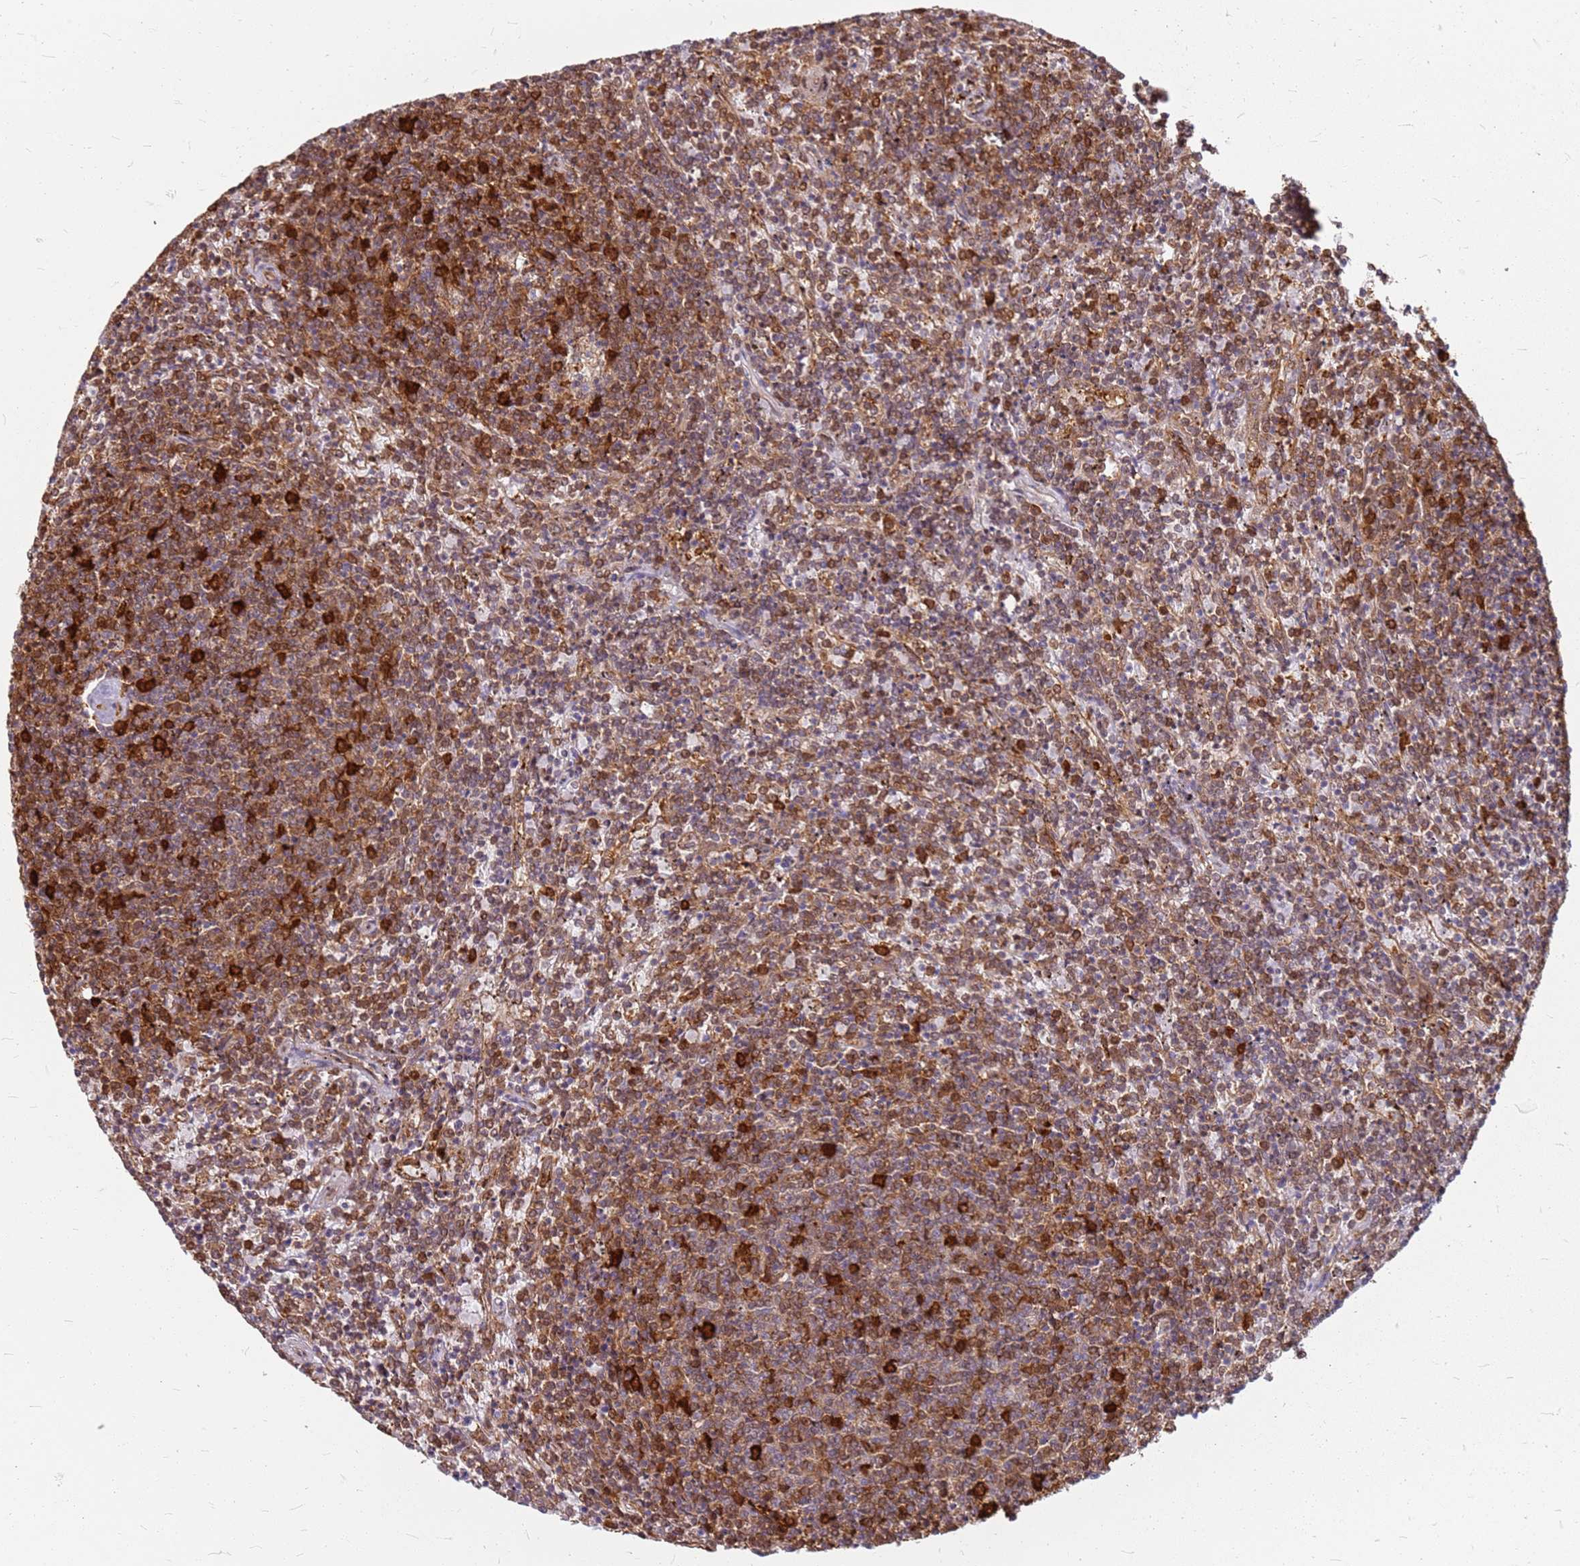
{"staining": {"intensity": "moderate", "quantity": ">75%", "location": "cytoplasmic/membranous"}, "tissue": "lymphoma", "cell_type": "Tumor cells", "image_type": "cancer", "snomed": [{"axis": "morphology", "description": "Malignant lymphoma, non-Hodgkin's type, Low grade"}, {"axis": "topography", "description": "Spleen"}], "caption": "A high-resolution image shows immunohistochemistry staining of malignant lymphoma, non-Hodgkin's type (low-grade), which shows moderate cytoplasmic/membranous expression in about >75% of tumor cells.", "gene": "HDX", "patient": {"sex": "female", "age": 50}}